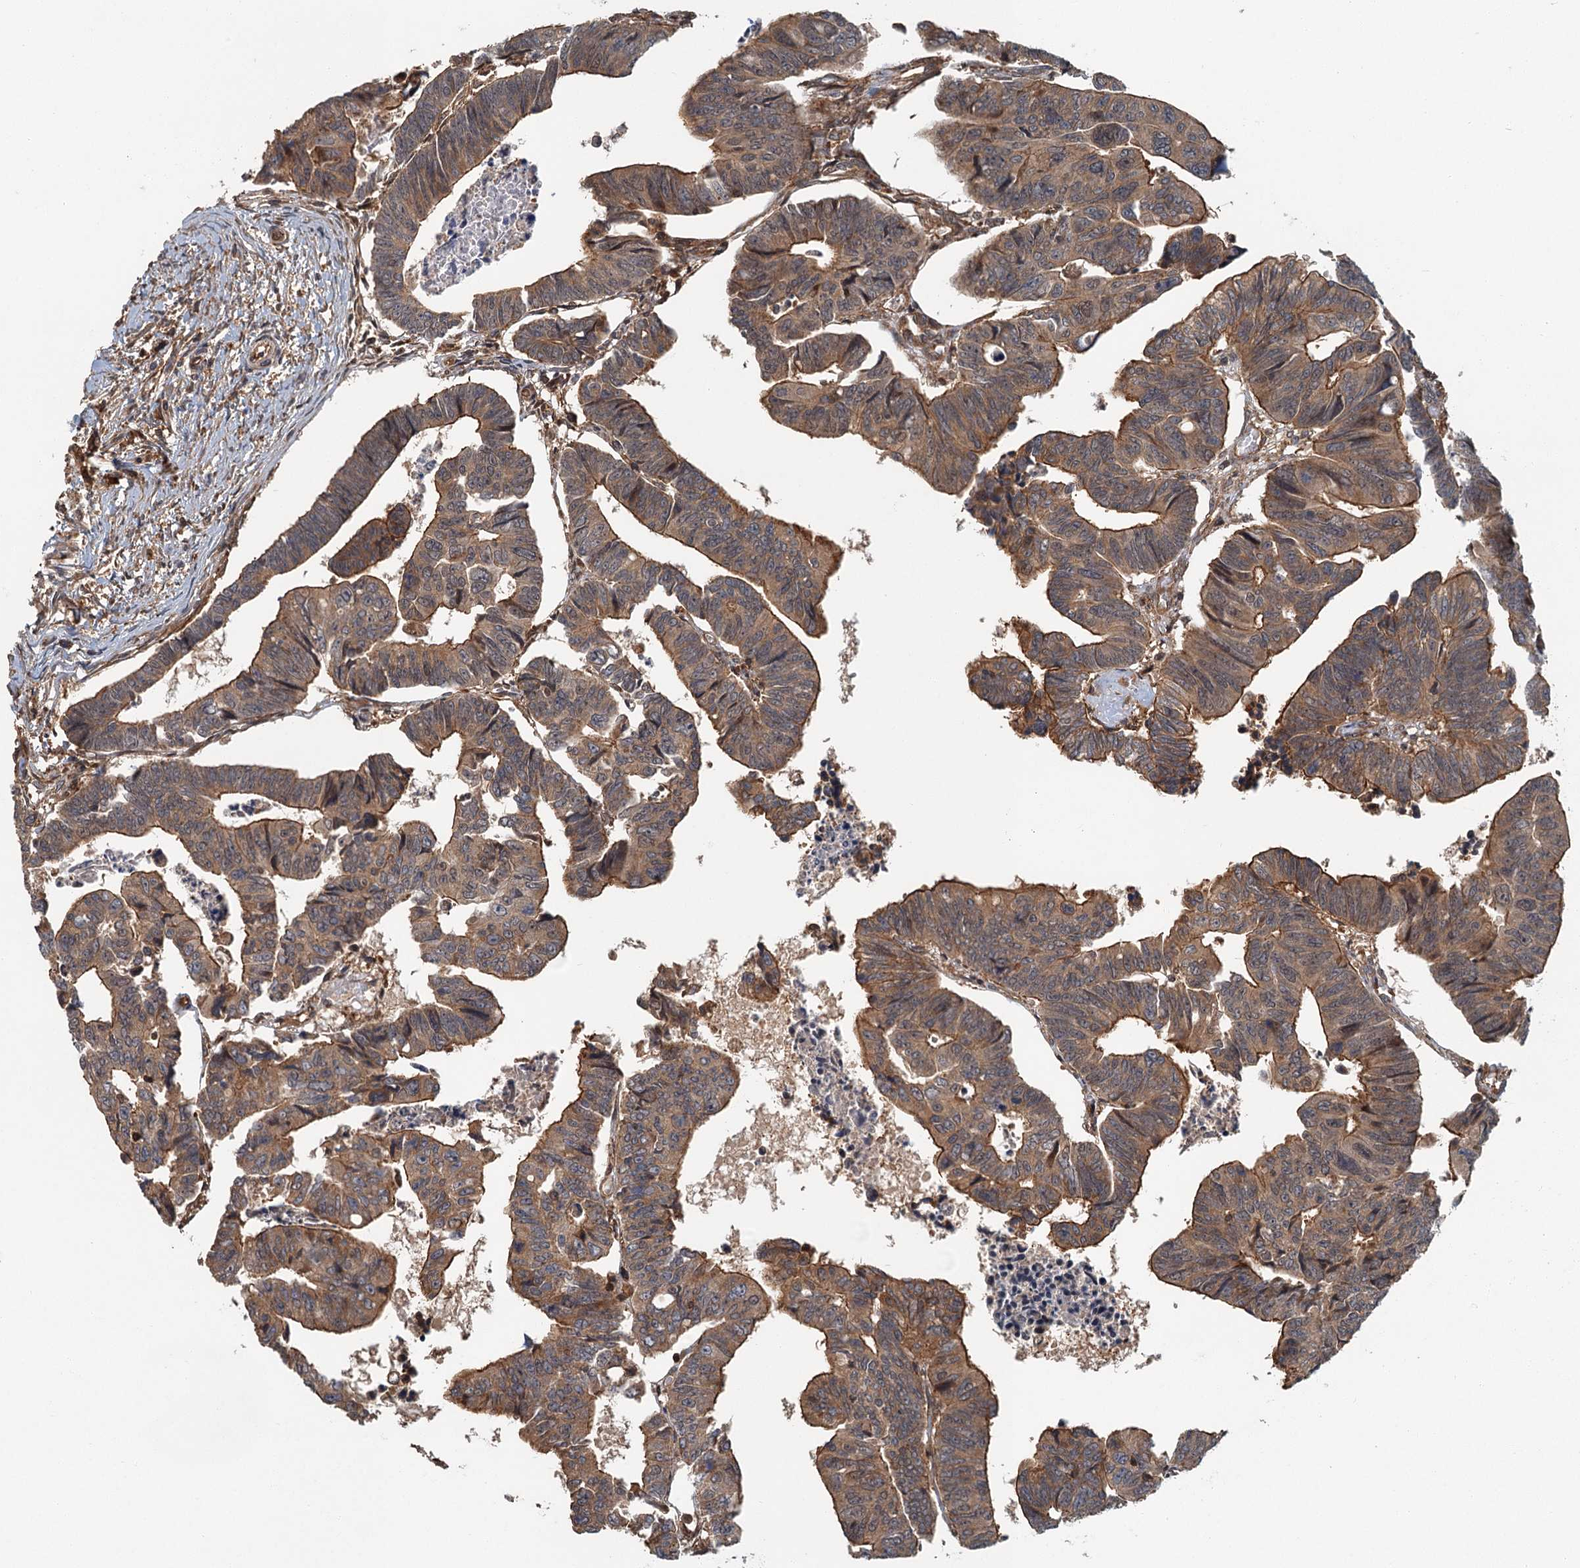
{"staining": {"intensity": "moderate", "quantity": ">75%", "location": "cytoplasmic/membranous"}, "tissue": "colorectal cancer", "cell_type": "Tumor cells", "image_type": "cancer", "snomed": [{"axis": "morphology", "description": "Adenocarcinoma, NOS"}, {"axis": "topography", "description": "Rectum"}], "caption": "There is medium levels of moderate cytoplasmic/membranous expression in tumor cells of colorectal cancer, as demonstrated by immunohistochemical staining (brown color).", "gene": "ZNF527", "patient": {"sex": "female", "age": 65}}